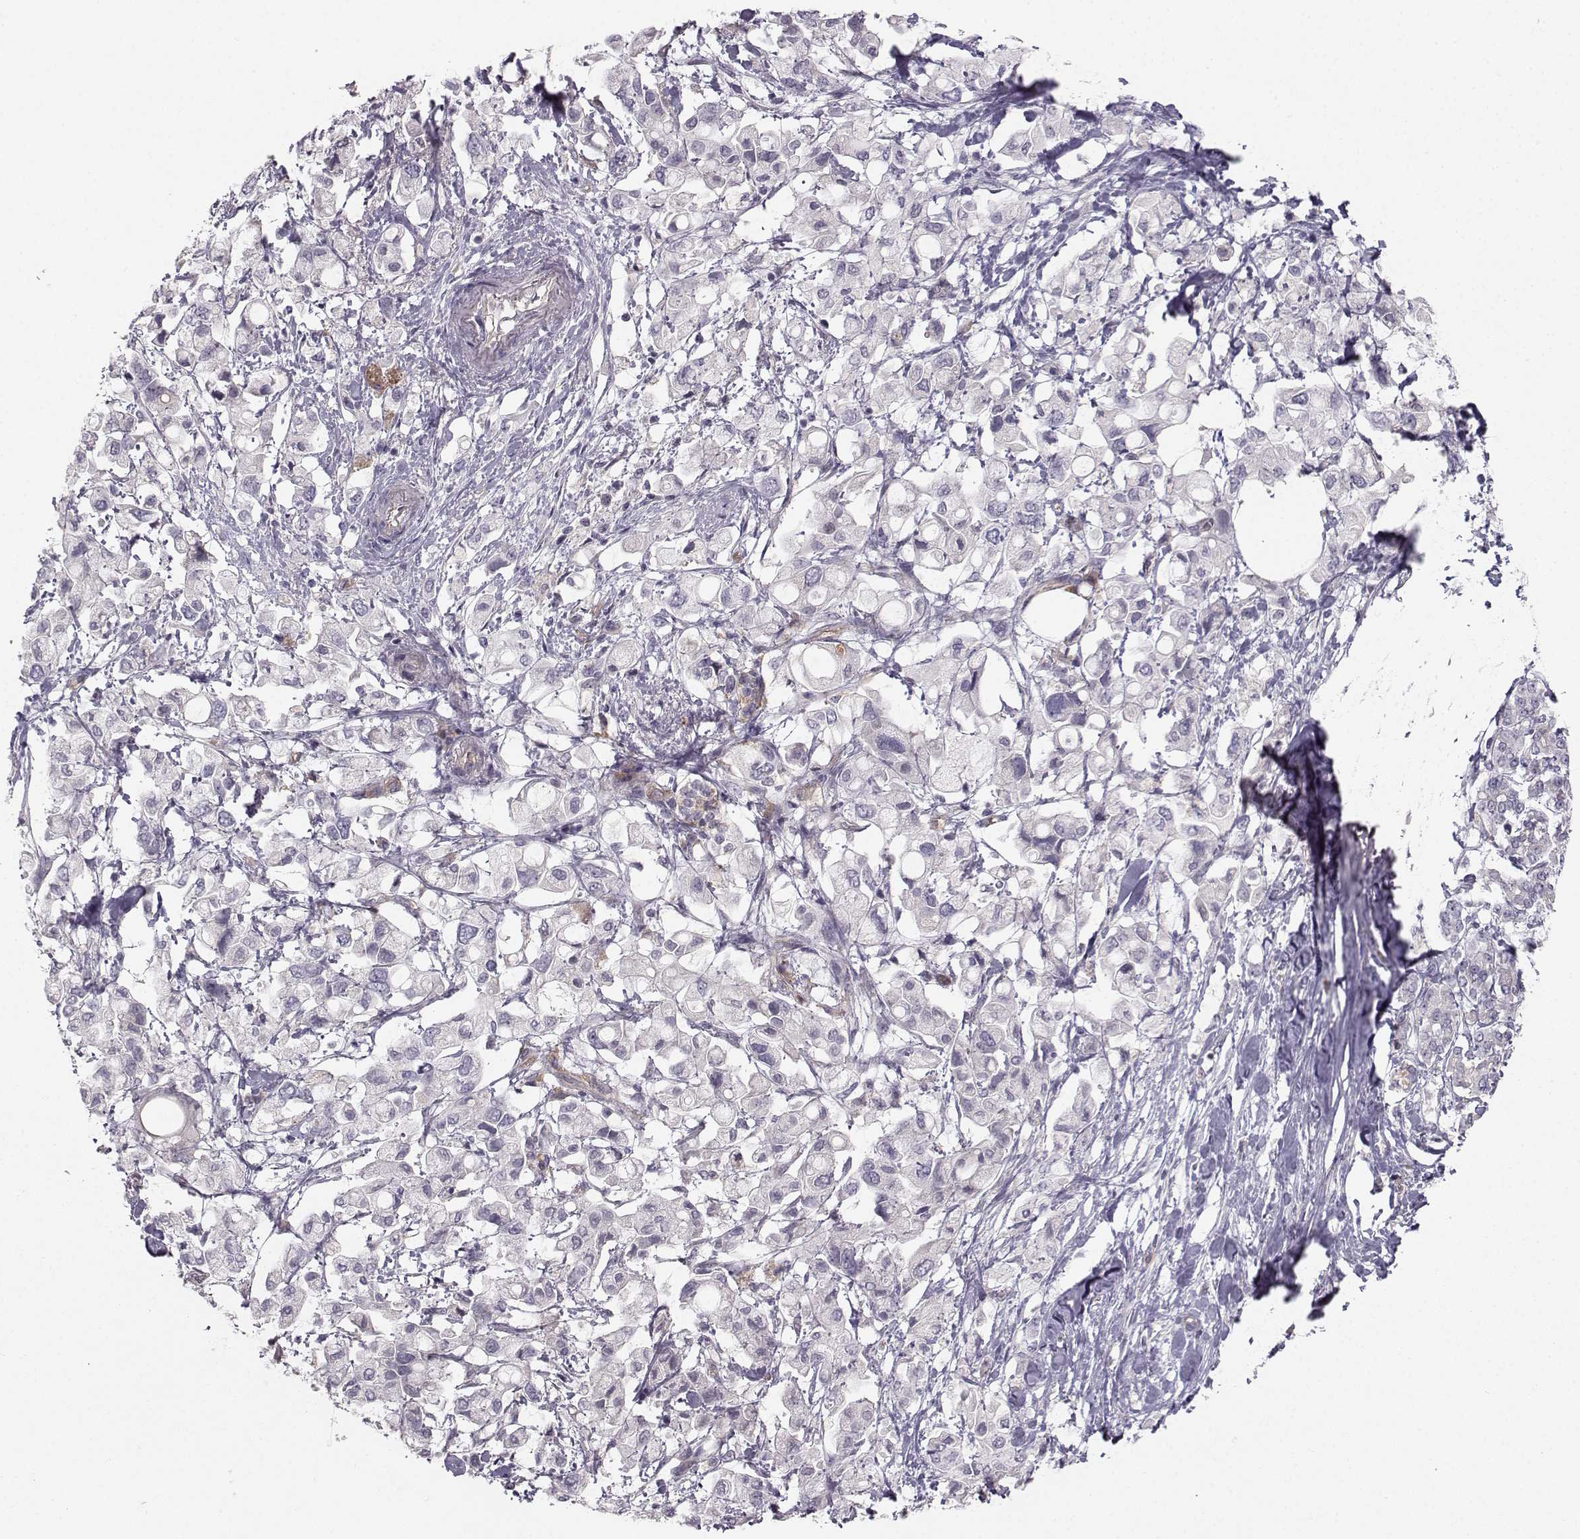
{"staining": {"intensity": "negative", "quantity": "none", "location": "none"}, "tissue": "pancreatic cancer", "cell_type": "Tumor cells", "image_type": "cancer", "snomed": [{"axis": "morphology", "description": "Adenocarcinoma, NOS"}, {"axis": "topography", "description": "Pancreas"}], "caption": "Immunohistochemistry (IHC) of pancreatic cancer demonstrates no staining in tumor cells. (DAB (3,3'-diaminobenzidine) immunohistochemistry visualized using brightfield microscopy, high magnification).", "gene": "OPRD1", "patient": {"sex": "female", "age": 56}}